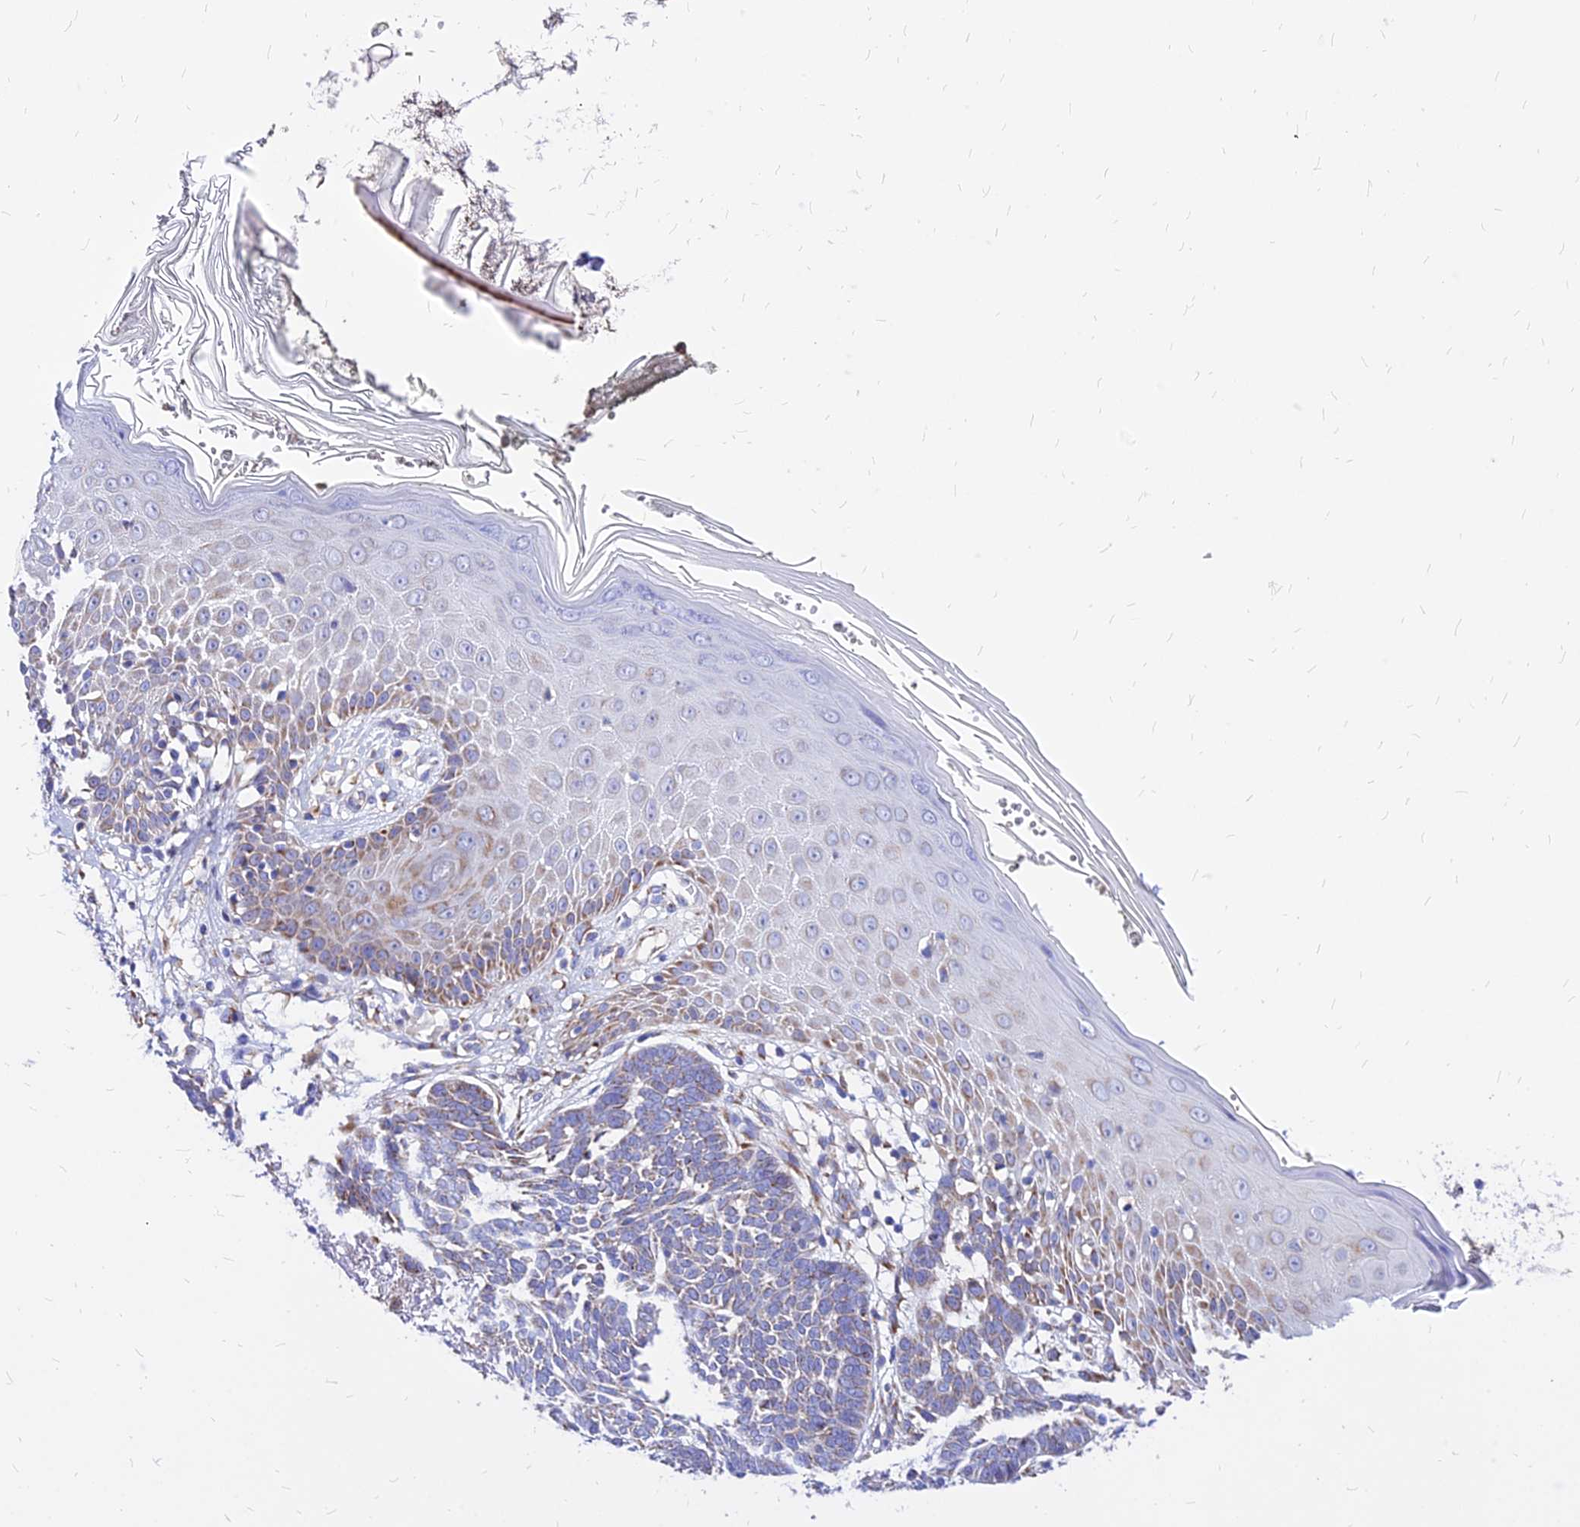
{"staining": {"intensity": "negative", "quantity": "none", "location": "none"}, "tissue": "skin cancer", "cell_type": "Tumor cells", "image_type": "cancer", "snomed": [{"axis": "morphology", "description": "Normal tissue, NOS"}, {"axis": "morphology", "description": "Basal cell carcinoma"}, {"axis": "topography", "description": "Skin"}], "caption": "A high-resolution histopathology image shows immunohistochemistry staining of skin cancer, which exhibits no significant positivity in tumor cells.", "gene": "MRPL3", "patient": {"sex": "male", "age": 64}}